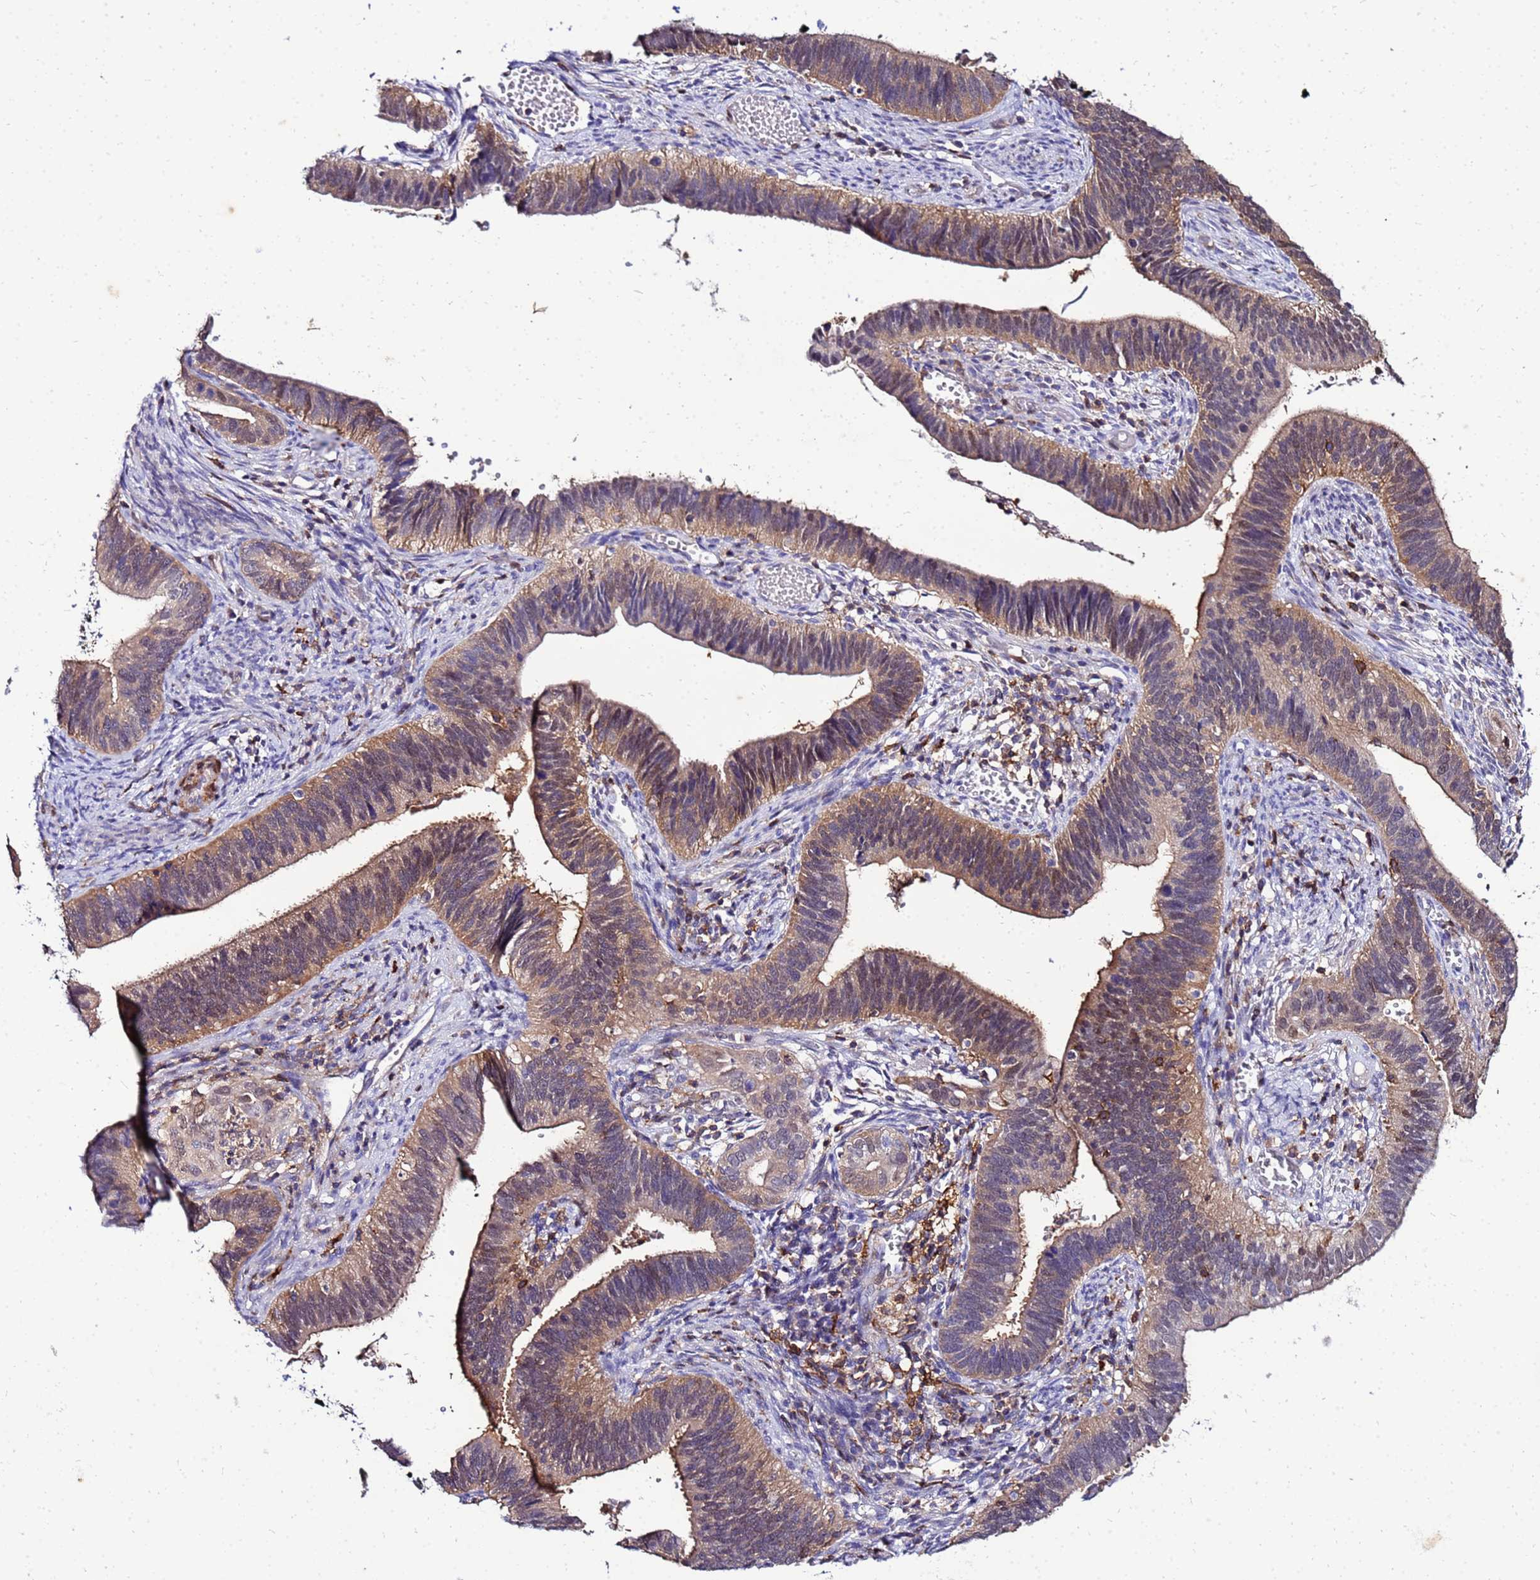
{"staining": {"intensity": "moderate", "quantity": ">75%", "location": "cytoplasmic/membranous"}, "tissue": "cervical cancer", "cell_type": "Tumor cells", "image_type": "cancer", "snomed": [{"axis": "morphology", "description": "Adenocarcinoma, NOS"}, {"axis": "topography", "description": "Cervix"}], "caption": "Moderate cytoplasmic/membranous expression for a protein is identified in about >75% of tumor cells of cervical cancer (adenocarcinoma) using immunohistochemistry.", "gene": "DBNDD2", "patient": {"sex": "female", "age": 42}}